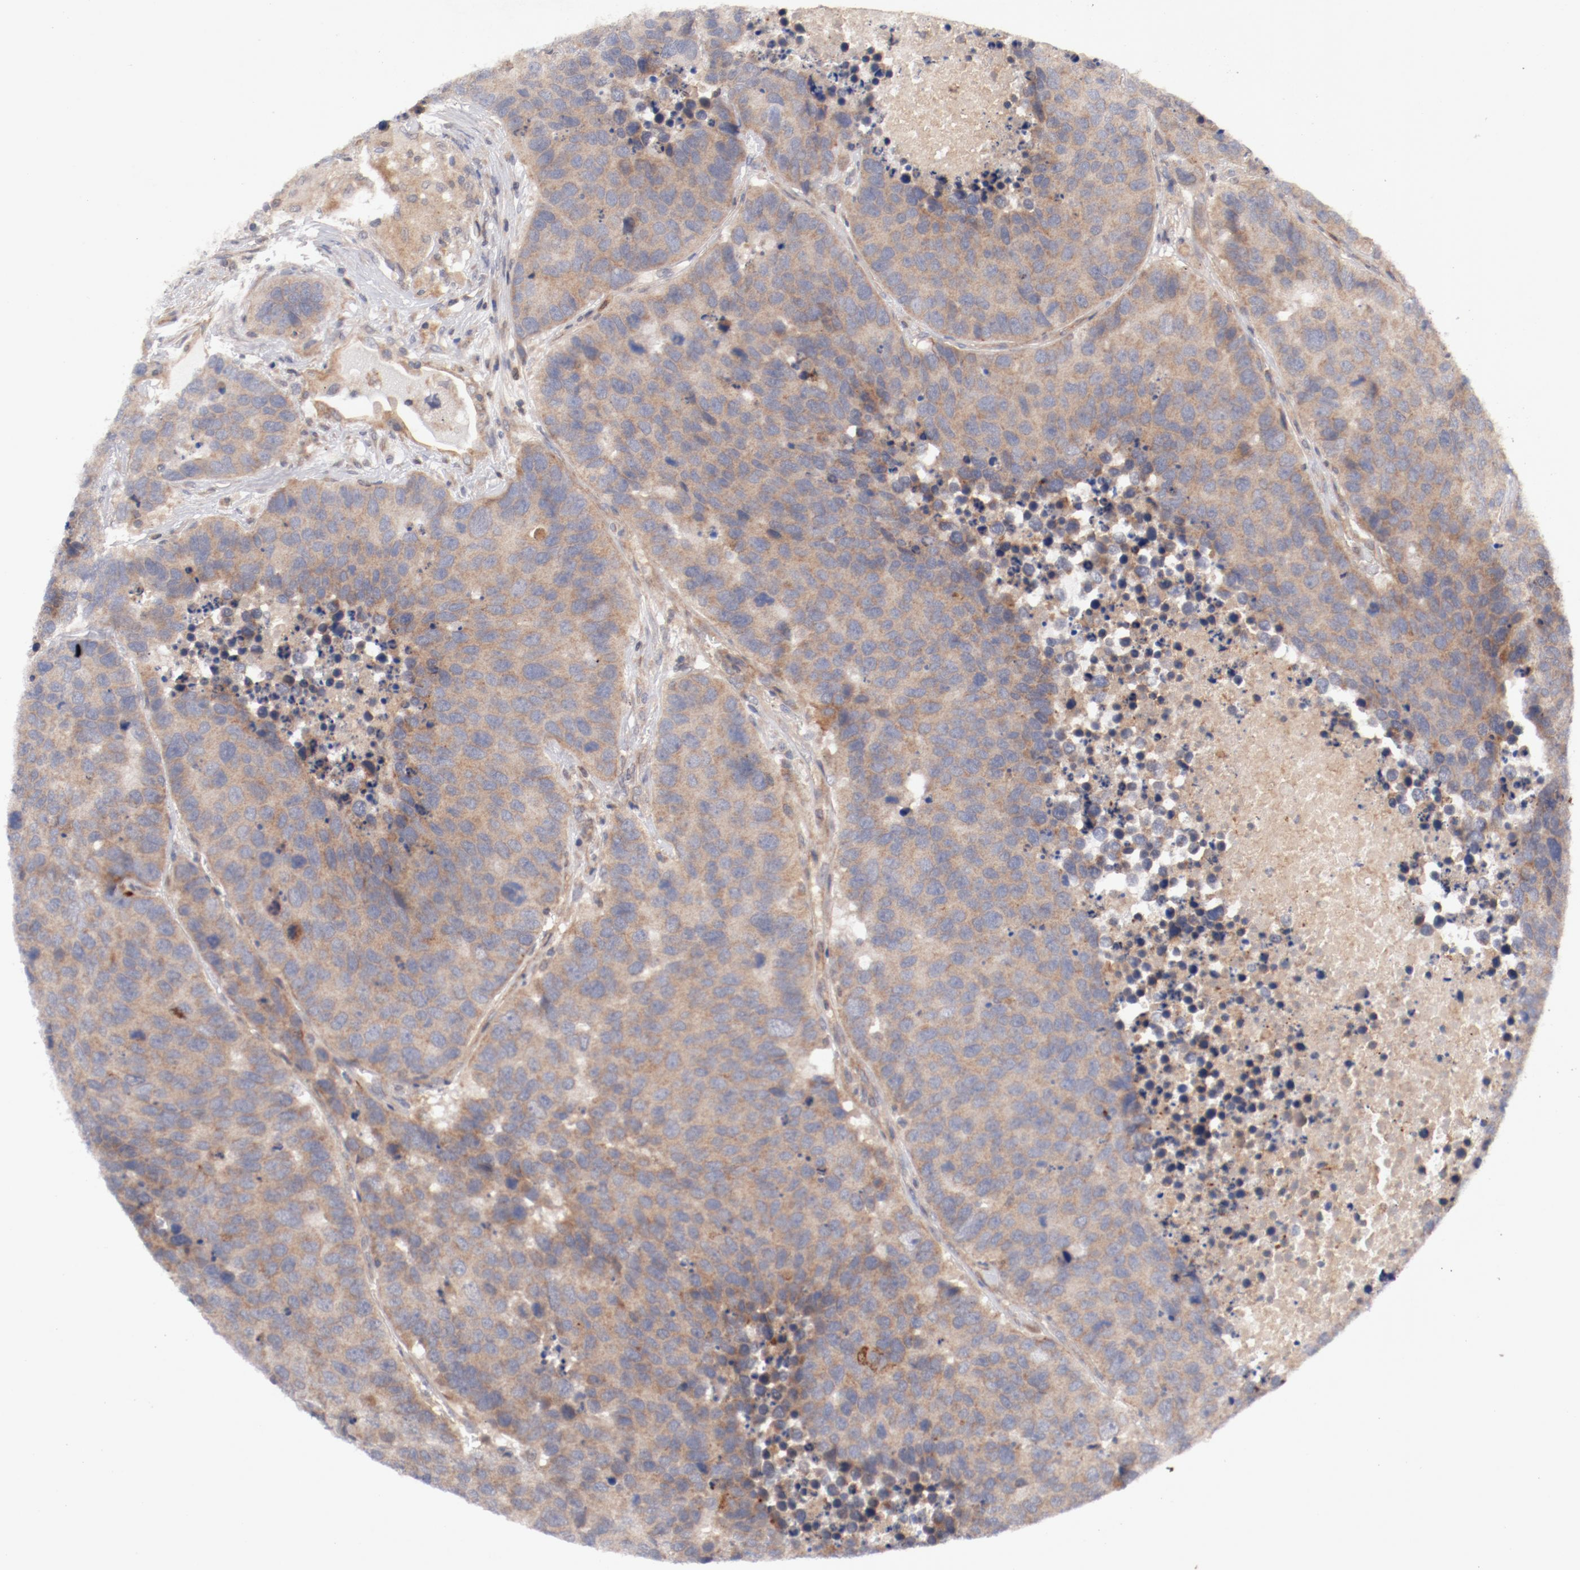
{"staining": {"intensity": "moderate", "quantity": ">75%", "location": "cytoplasmic/membranous"}, "tissue": "carcinoid", "cell_type": "Tumor cells", "image_type": "cancer", "snomed": [{"axis": "morphology", "description": "Carcinoid, malignant, NOS"}, {"axis": "topography", "description": "Lung"}], "caption": "Immunohistochemistry (IHC) histopathology image of neoplastic tissue: human carcinoid stained using immunohistochemistry reveals medium levels of moderate protein expression localized specifically in the cytoplasmic/membranous of tumor cells, appearing as a cytoplasmic/membranous brown color.", "gene": "GUF1", "patient": {"sex": "male", "age": 60}}